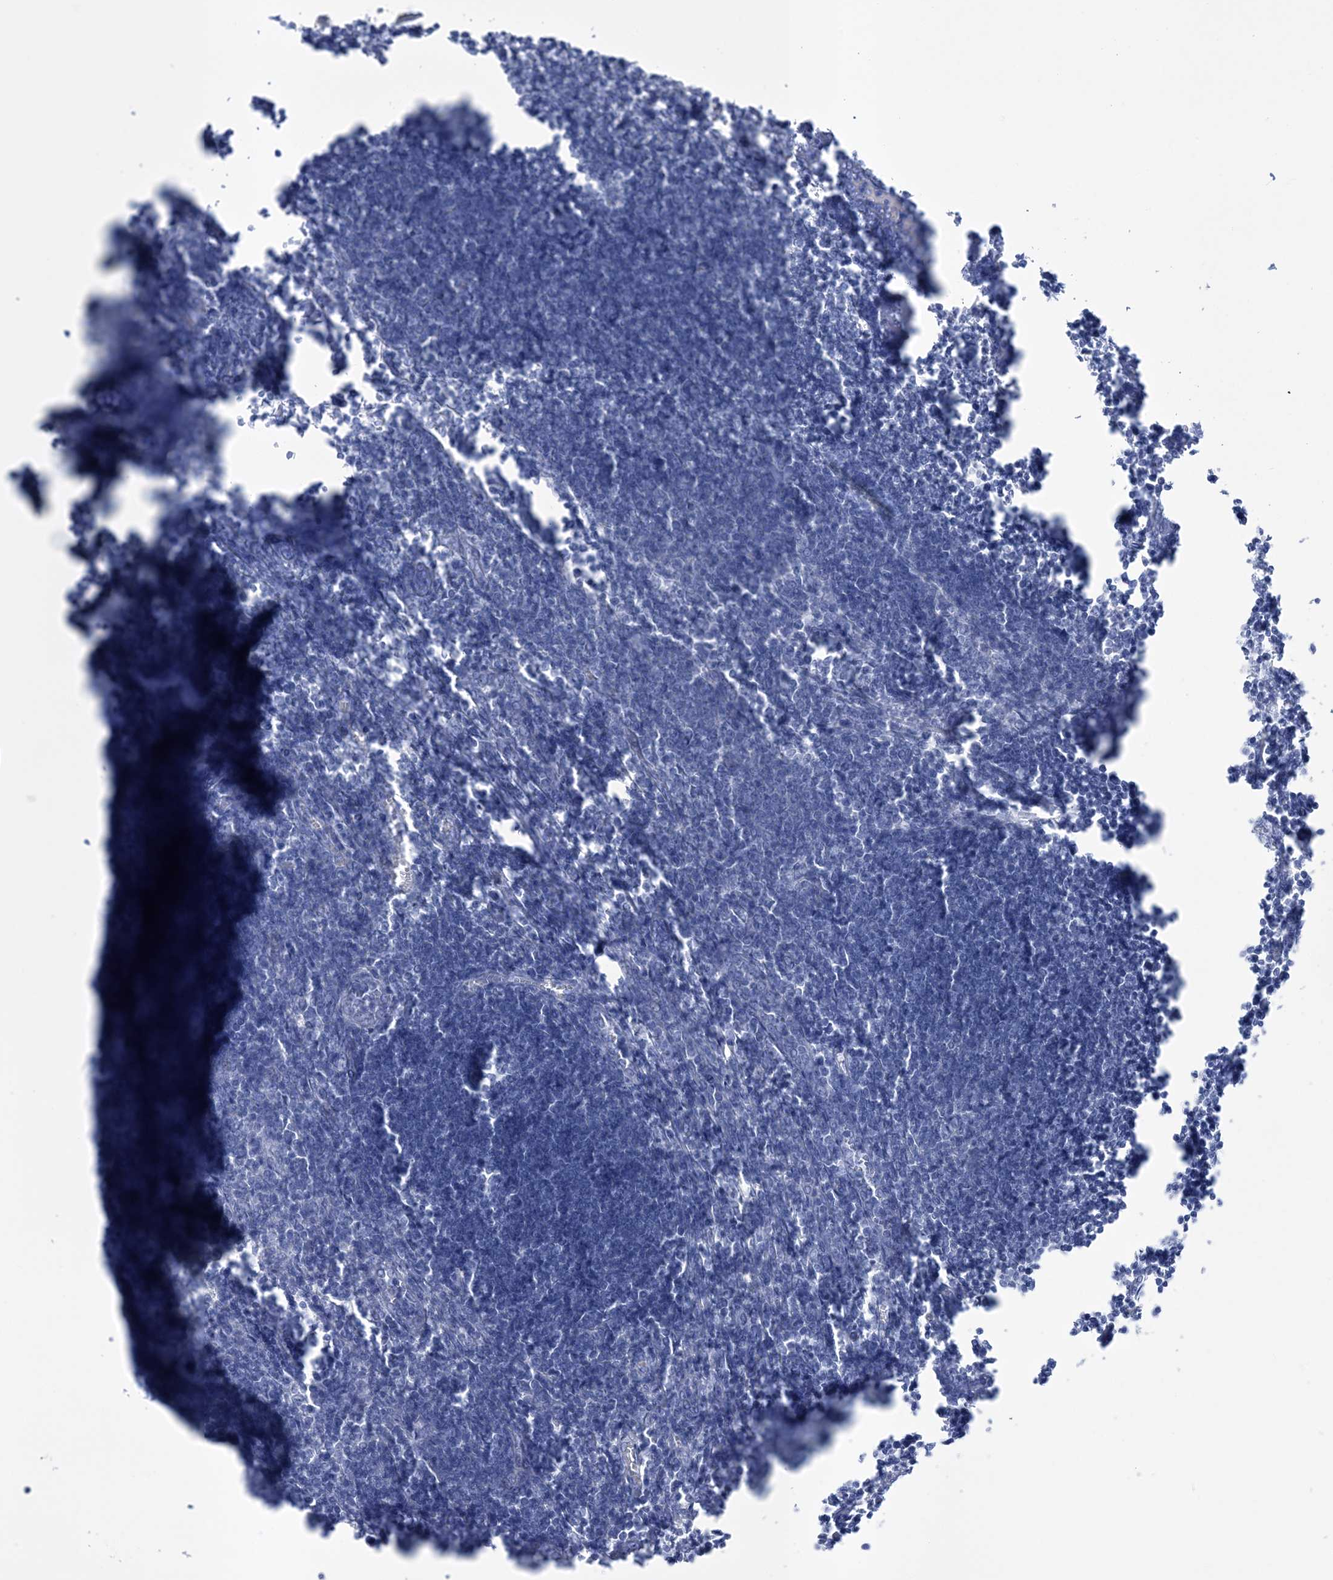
{"staining": {"intensity": "negative", "quantity": "none", "location": "none"}, "tissue": "lymph node", "cell_type": "Germinal center cells", "image_type": "normal", "snomed": [{"axis": "morphology", "description": "Normal tissue, NOS"}, {"axis": "morphology", "description": "Malignant melanoma, Metastatic site"}, {"axis": "topography", "description": "Lymph node"}], "caption": "A micrograph of lymph node stained for a protein reveals no brown staining in germinal center cells. (DAB immunohistochemistry (IHC), high magnification).", "gene": "RBP2", "patient": {"sex": "male", "age": 41}}